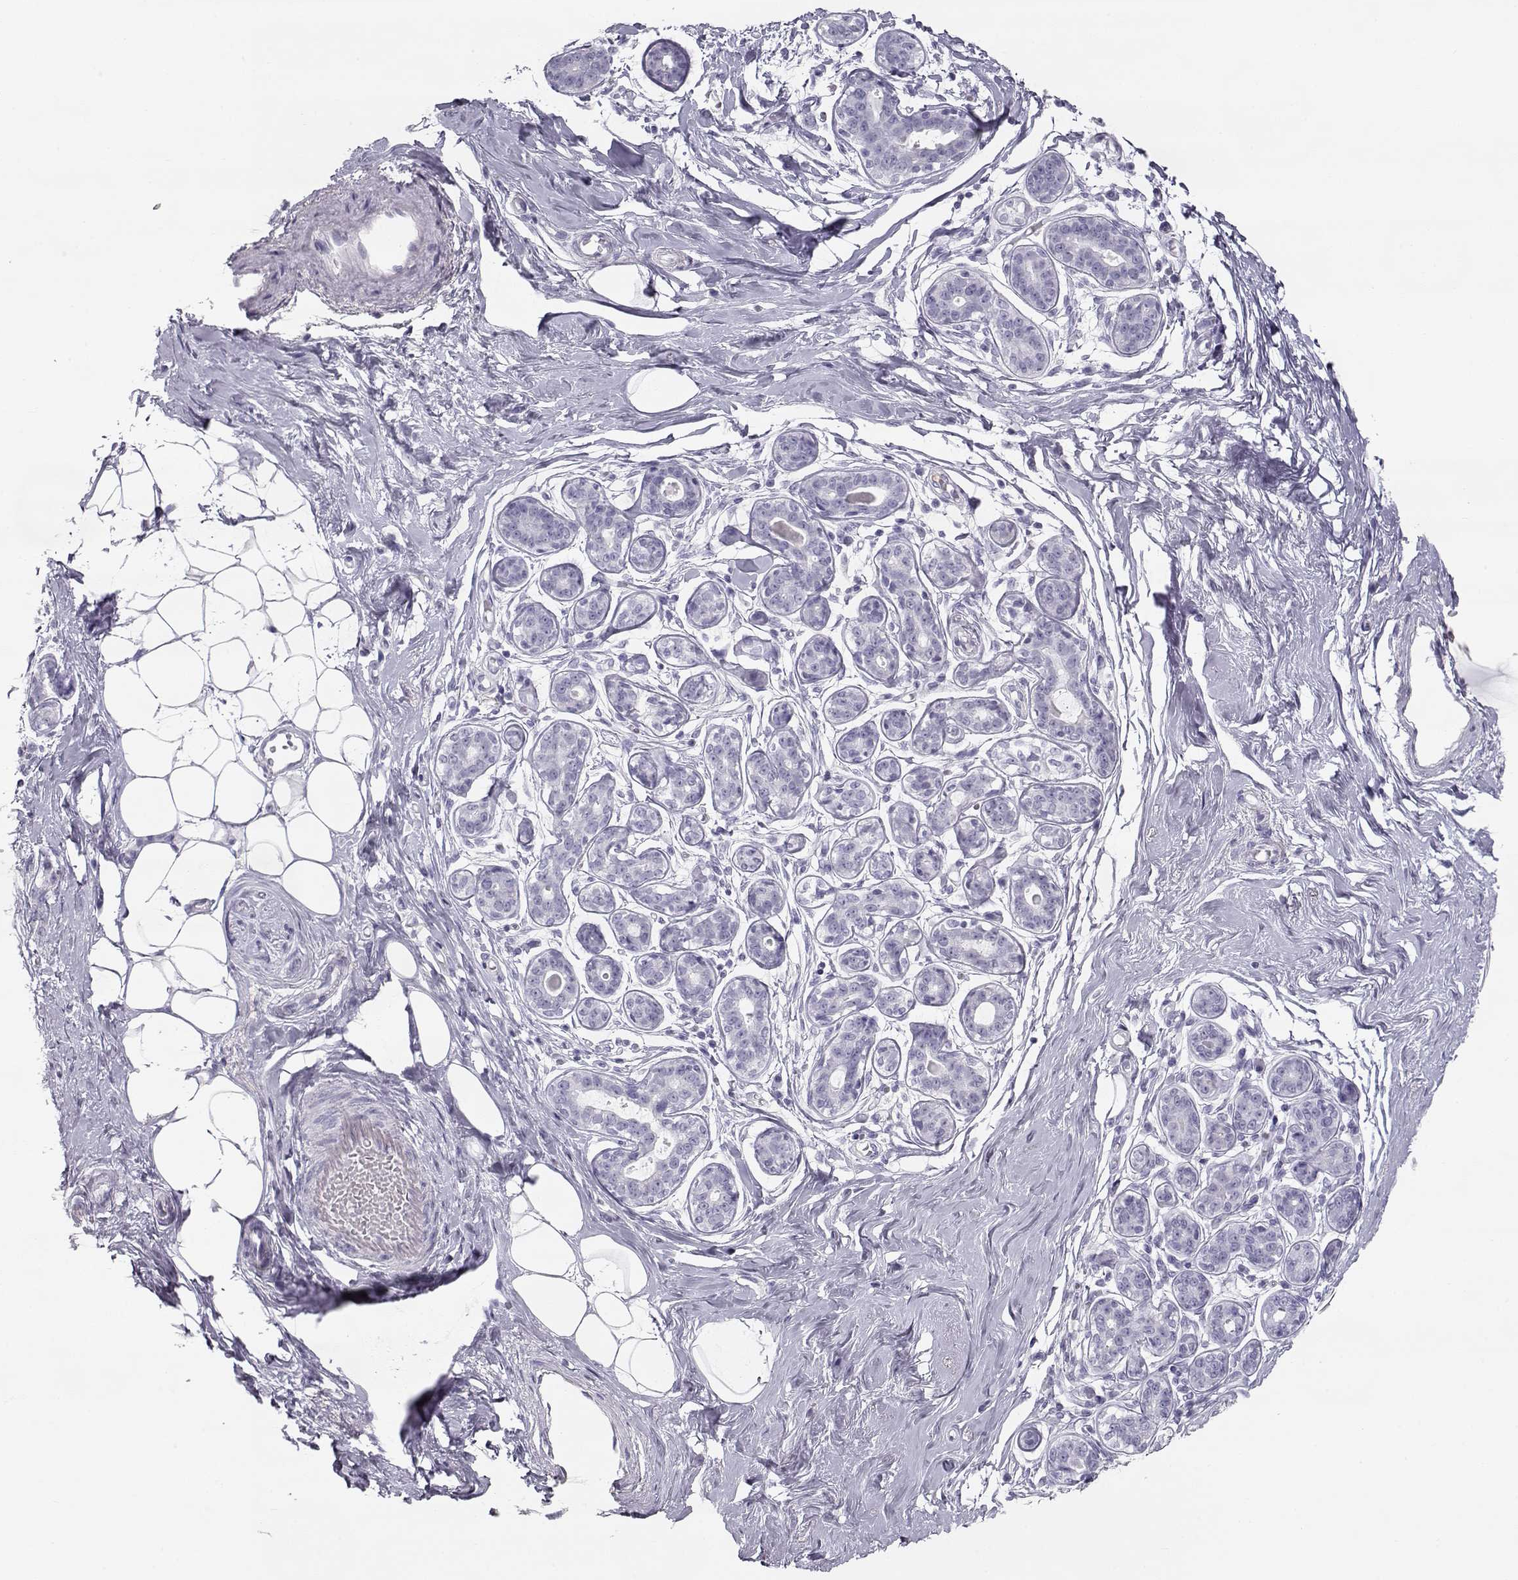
{"staining": {"intensity": "negative", "quantity": "none", "location": "none"}, "tissue": "breast", "cell_type": "Adipocytes", "image_type": "normal", "snomed": [{"axis": "morphology", "description": "Normal tissue, NOS"}, {"axis": "topography", "description": "Skin"}, {"axis": "topography", "description": "Breast"}], "caption": "Immunohistochemistry (IHC) histopathology image of benign breast: breast stained with DAB (3,3'-diaminobenzidine) displays no significant protein expression in adipocytes.", "gene": "MIP", "patient": {"sex": "female", "age": 43}}